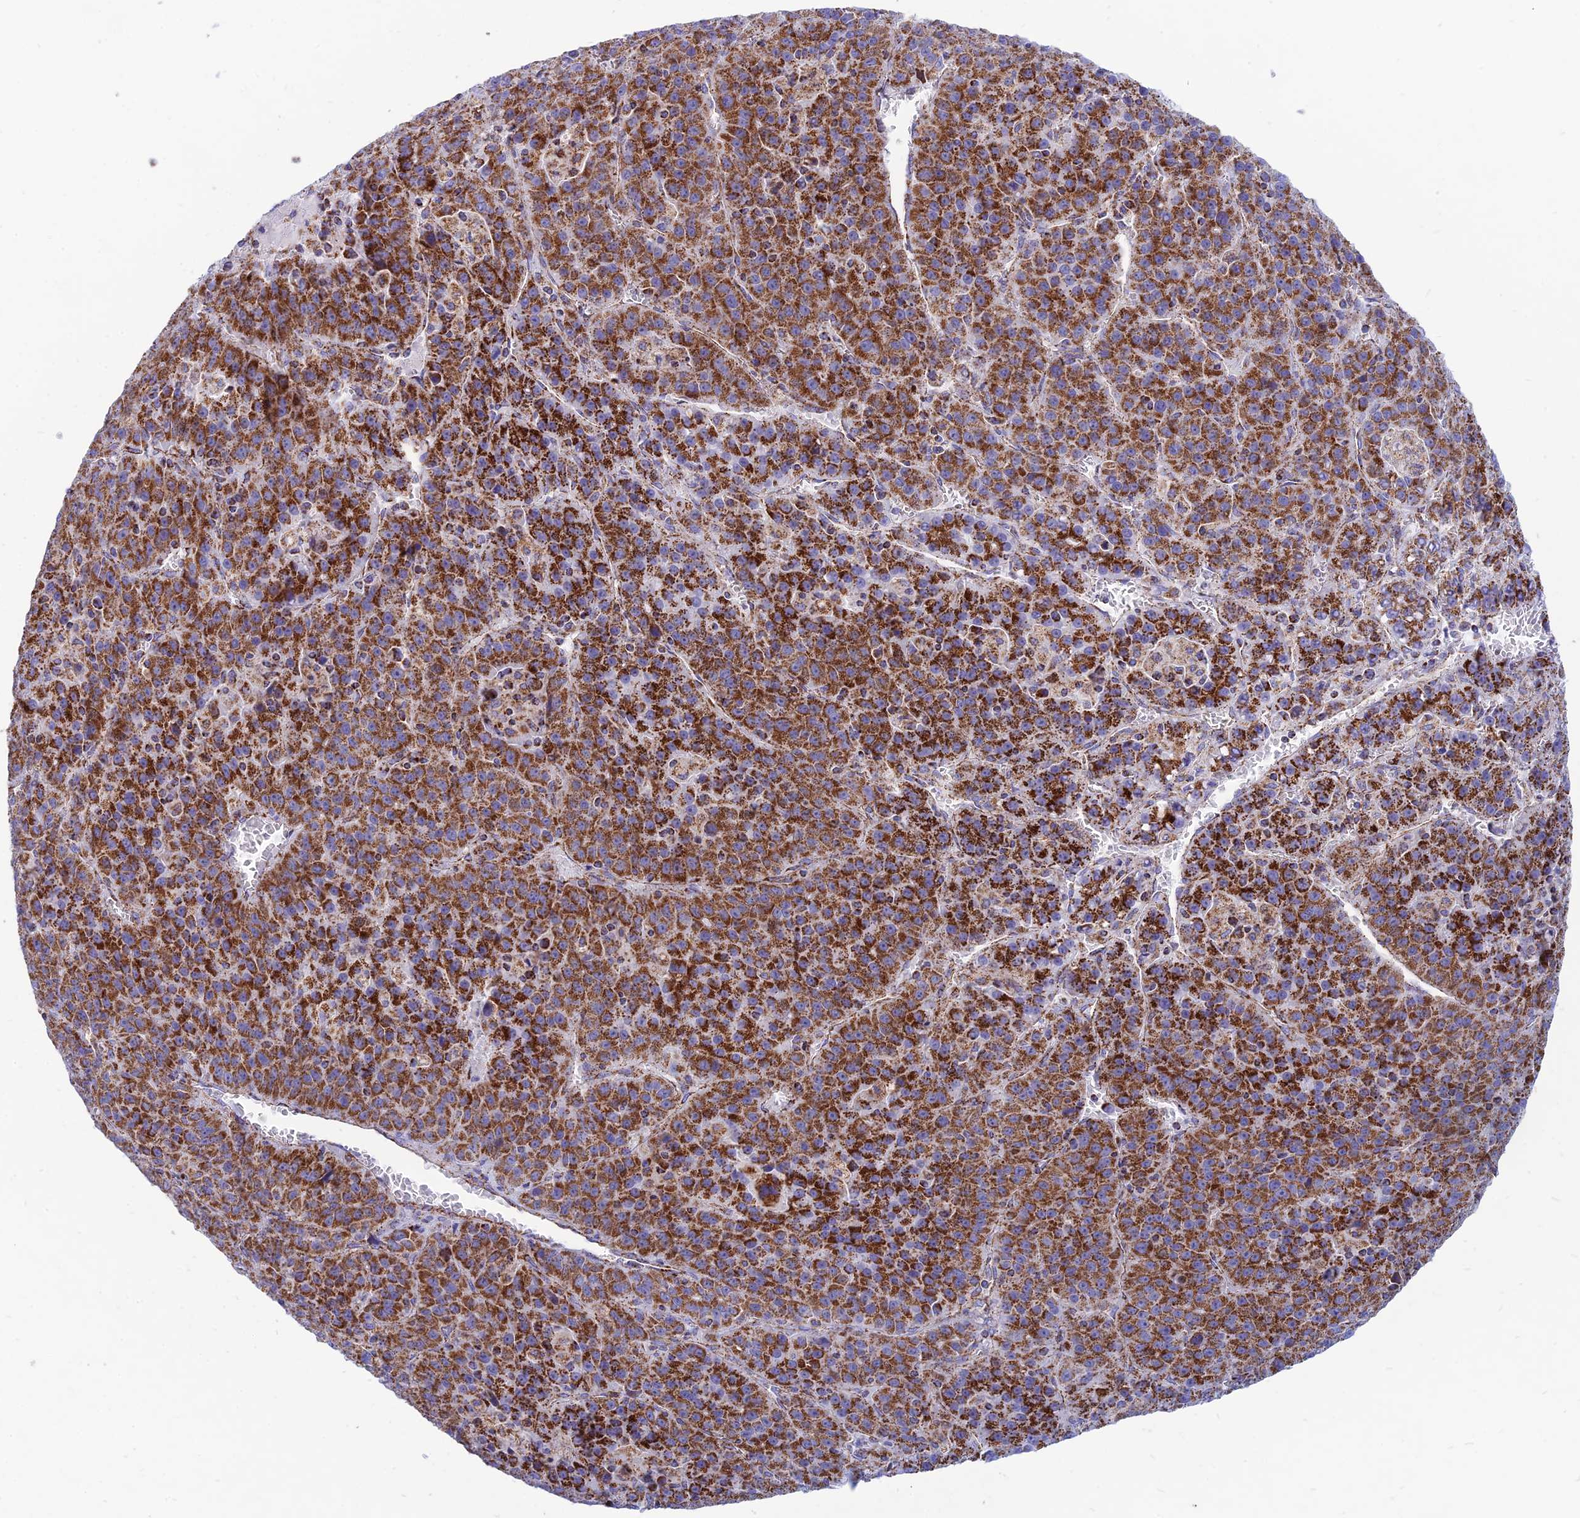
{"staining": {"intensity": "strong", "quantity": ">75%", "location": "cytoplasmic/membranous"}, "tissue": "liver cancer", "cell_type": "Tumor cells", "image_type": "cancer", "snomed": [{"axis": "morphology", "description": "Carcinoma, Hepatocellular, NOS"}, {"axis": "topography", "description": "Liver"}], "caption": "Liver cancer stained for a protein shows strong cytoplasmic/membranous positivity in tumor cells.", "gene": "PACC1", "patient": {"sex": "female", "age": 53}}